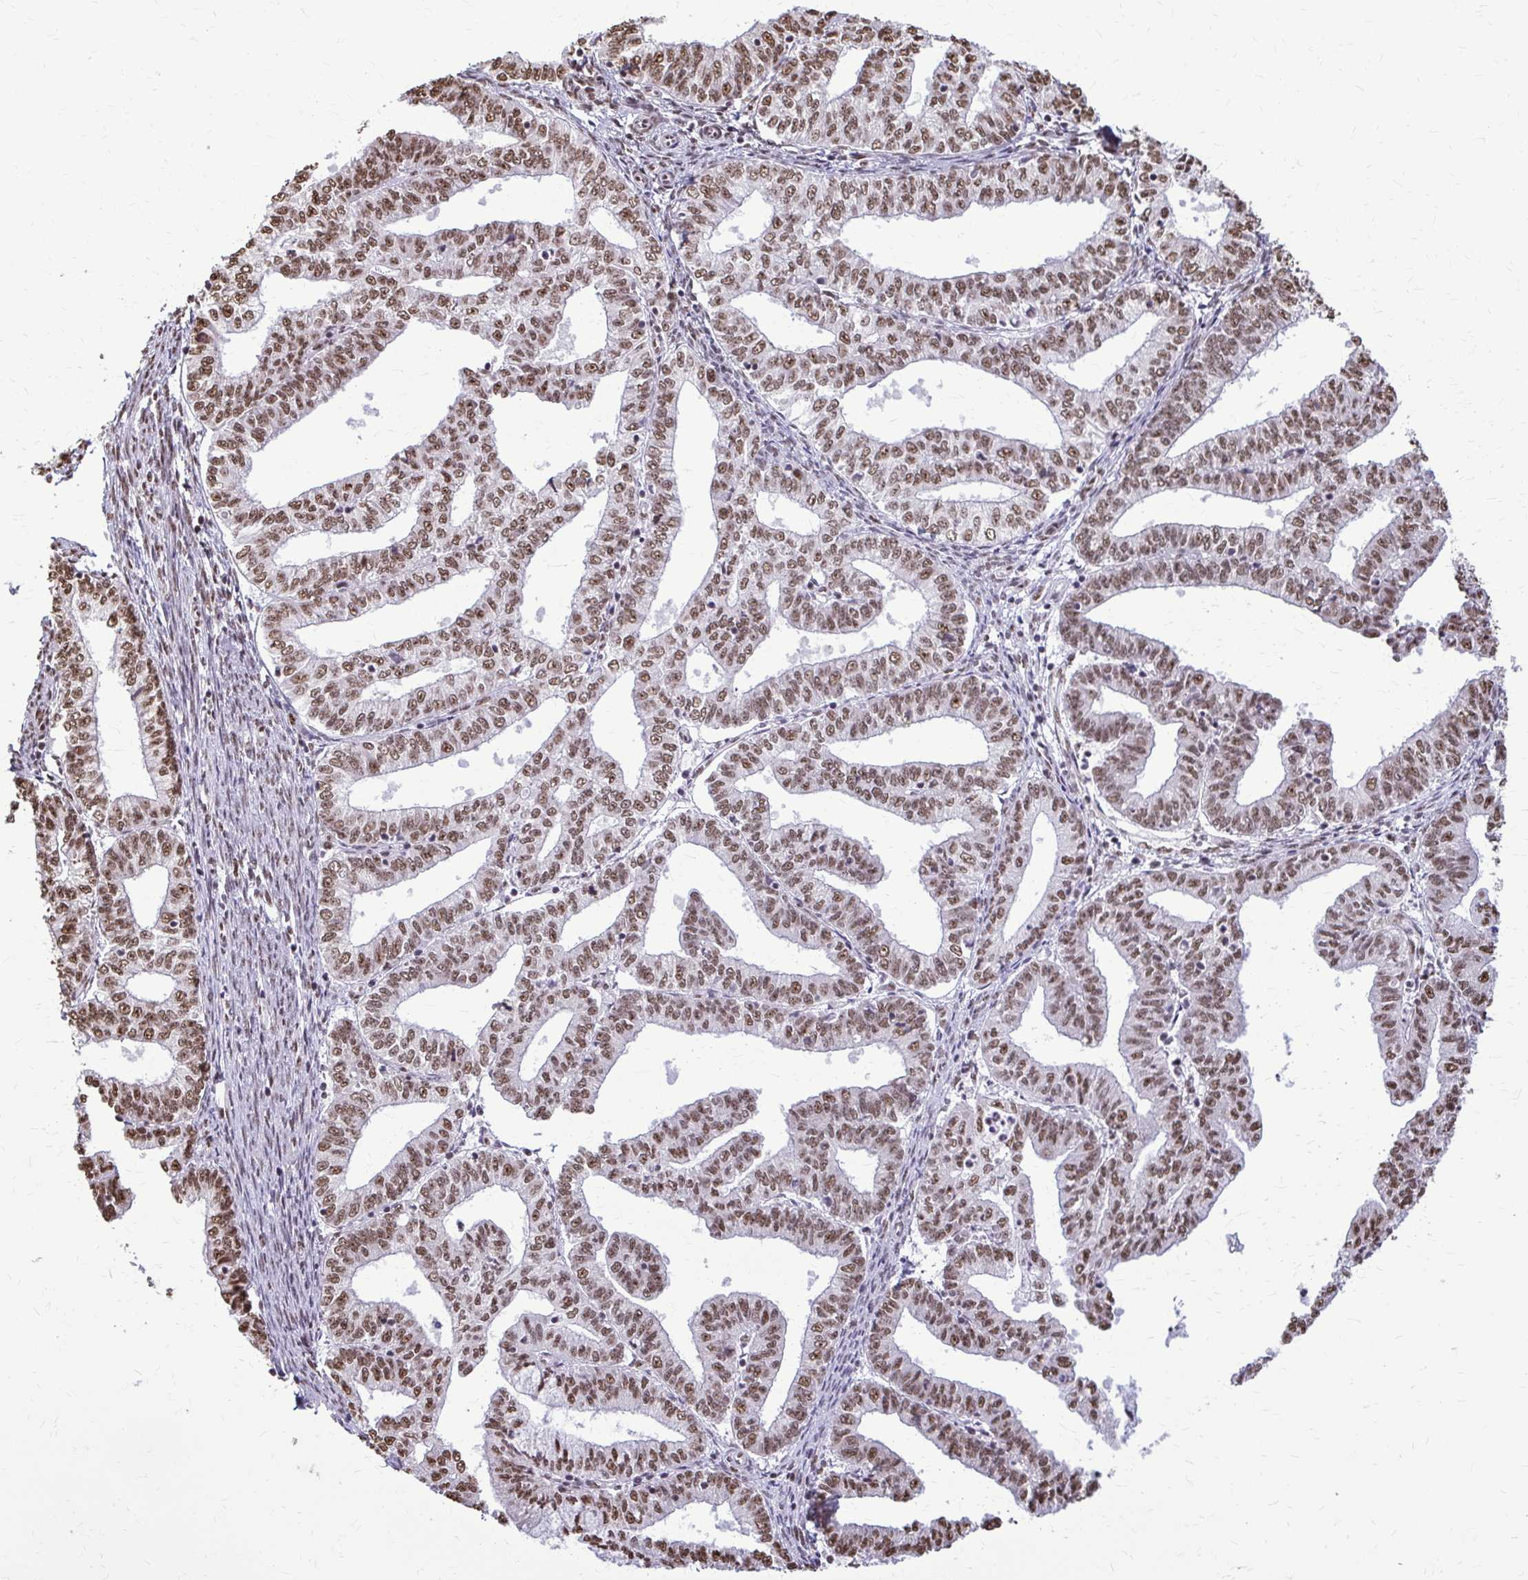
{"staining": {"intensity": "moderate", "quantity": ">75%", "location": "nuclear"}, "tissue": "endometrial cancer", "cell_type": "Tumor cells", "image_type": "cancer", "snomed": [{"axis": "morphology", "description": "Adenocarcinoma, NOS"}, {"axis": "topography", "description": "Endometrium"}], "caption": "Endometrial cancer stained with DAB (3,3'-diaminobenzidine) IHC reveals medium levels of moderate nuclear expression in about >75% of tumor cells.", "gene": "SNRPA", "patient": {"sex": "female", "age": 61}}